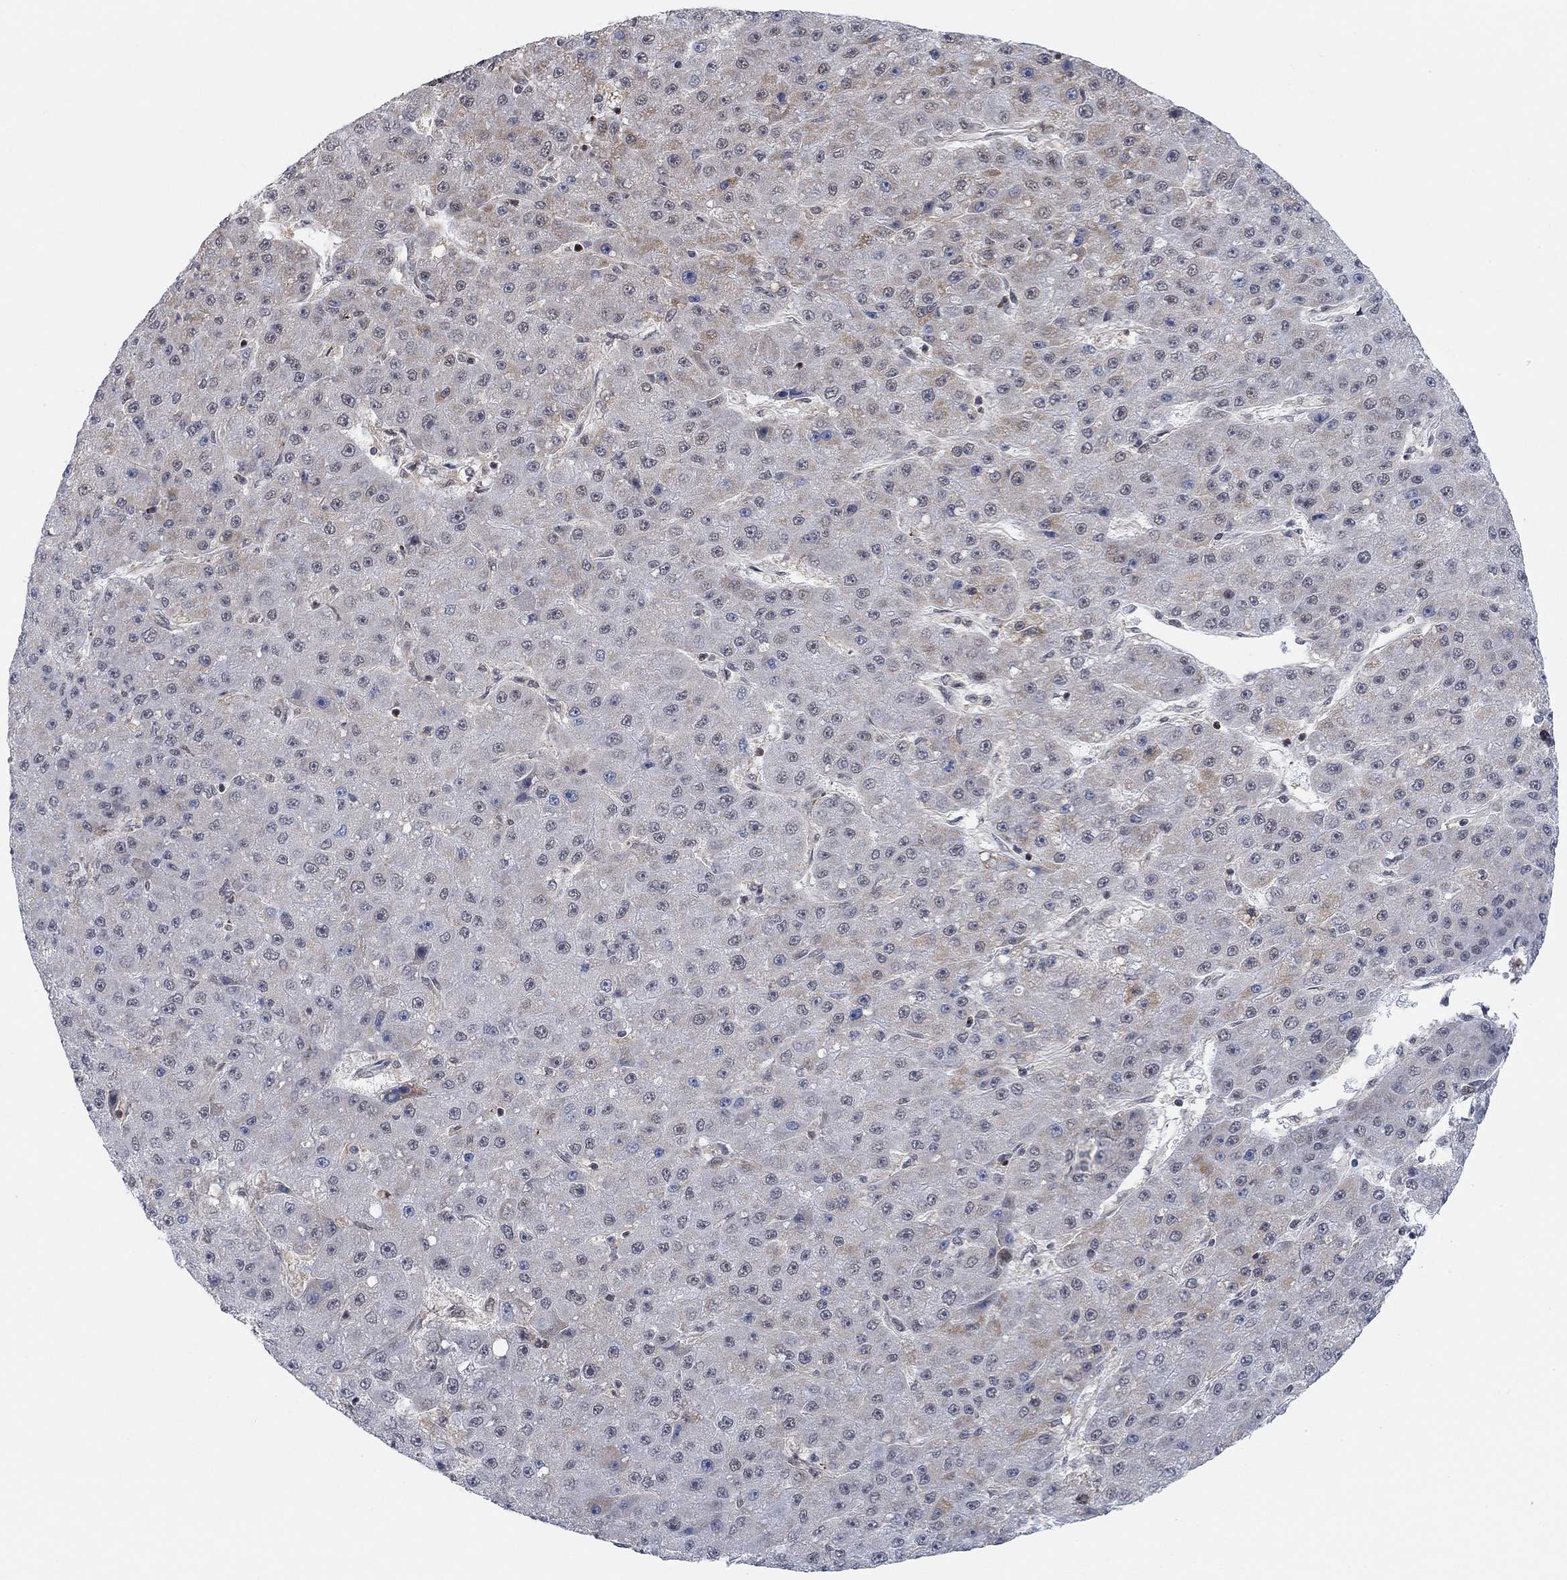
{"staining": {"intensity": "negative", "quantity": "none", "location": "none"}, "tissue": "liver cancer", "cell_type": "Tumor cells", "image_type": "cancer", "snomed": [{"axis": "morphology", "description": "Carcinoma, Hepatocellular, NOS"}, {"axis": "topography", "description": "Liver"}], "caption": "Immunohistochemistry (IHC) histopathology image of neoplastic tissue: liver cancer (hepatocellular carcinoma) stained with DAB (3,3'-diaminobenzidine) reveals no significant protein expression in tumor cells. The staining was performed using DAB to visualize the protein expression in brown, while the nuclei were stained in blue with hematoxylin (Magnification: 20x).", "gene": "PWWP2B", "patient": {"sex": "male", "age": 67}}